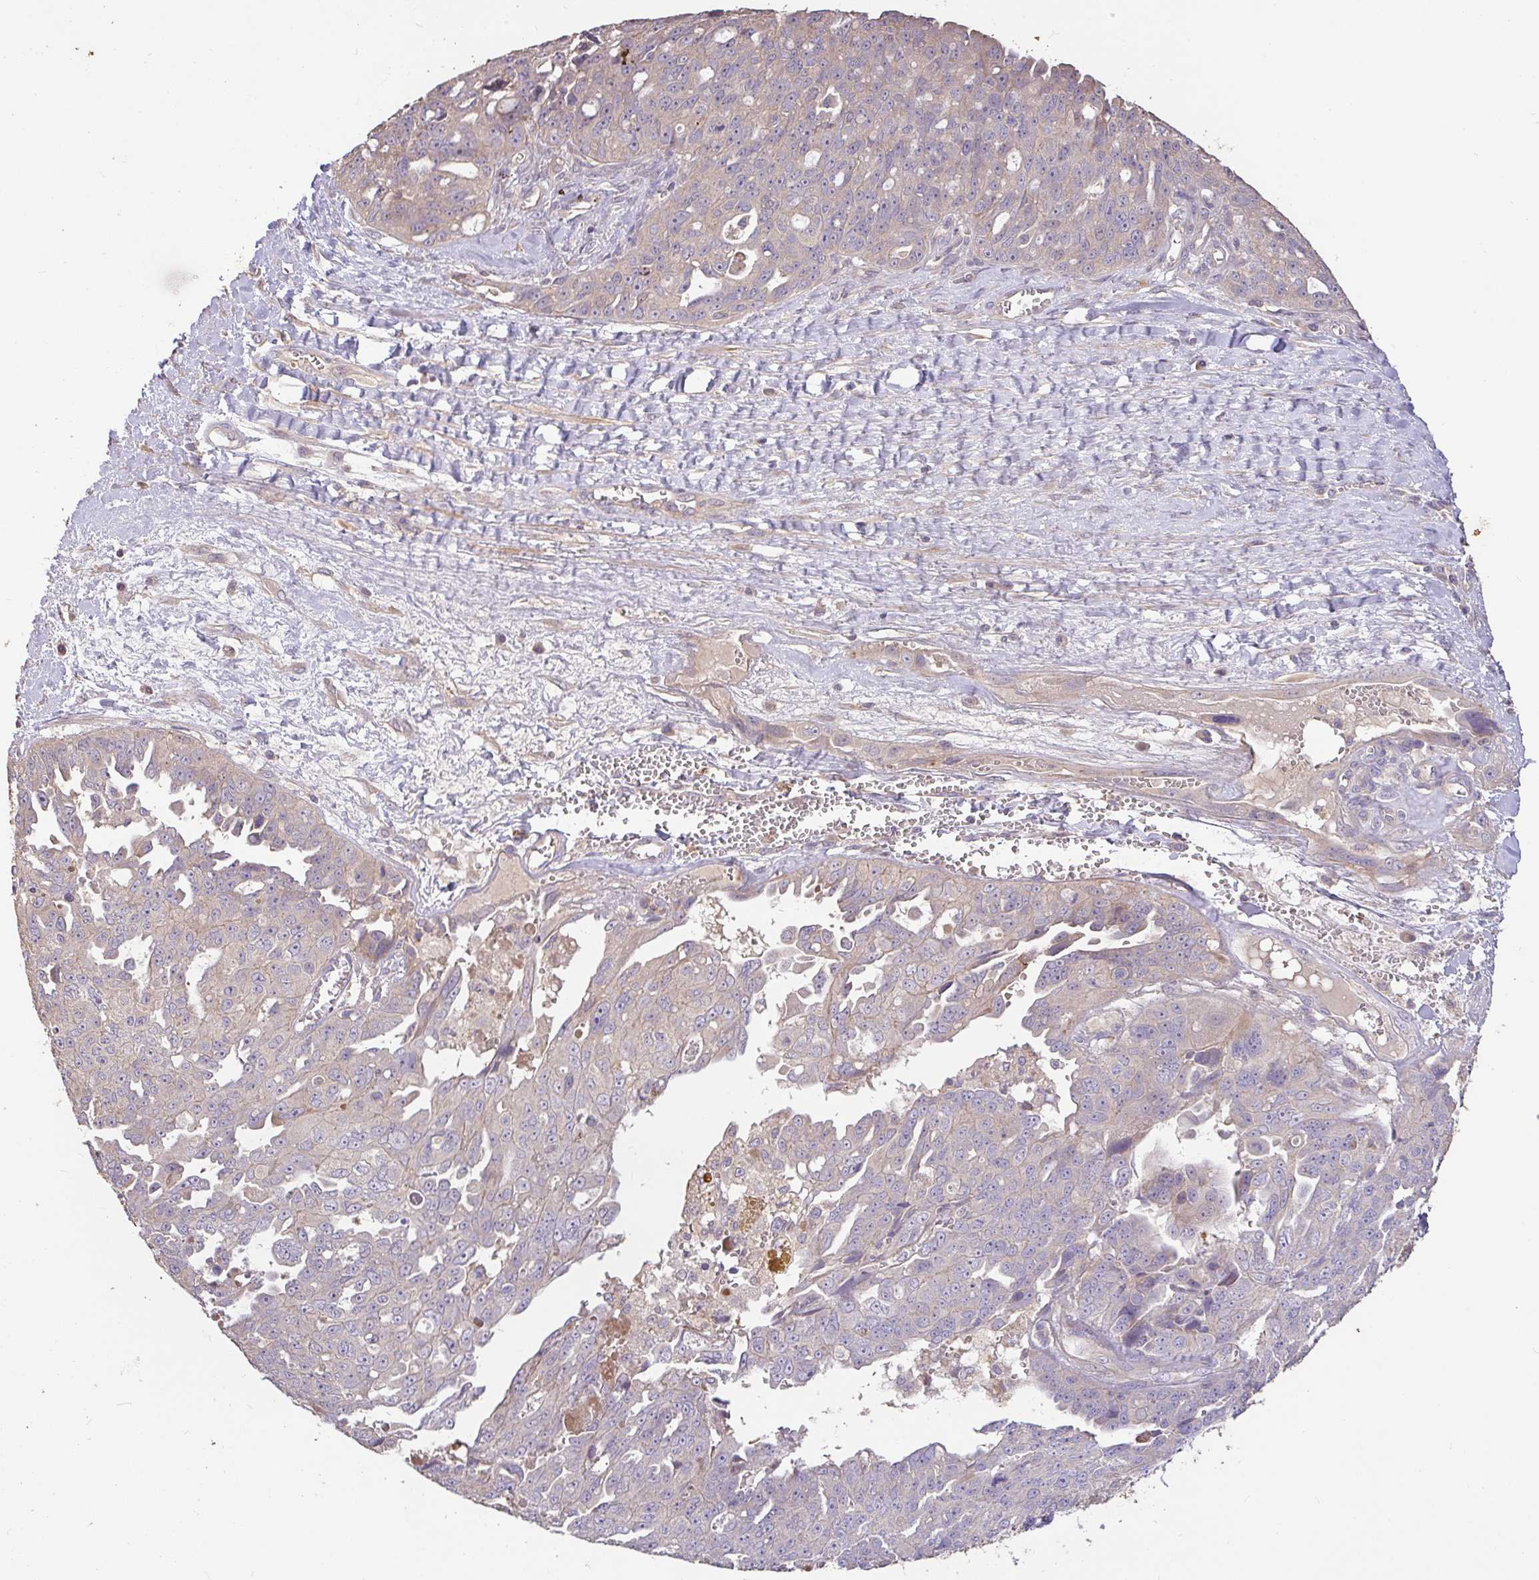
{"staining": {"intensity": "weak", "quantity": "<25%", "location": "cytoplasmic/membranous"}, "tissue": "ovarian cancer", "cell_type": "Tumor cells", "image_type": "cancer", "snomed": [{"axis": "morphology", "description": "Carcinoma, endometroid"}, {"axis": "topography", "description": "Ovary"}], "caption": "Histopathology image shows no protein expression in tumor cells of ovarian cancer (endometroid carcinoma) tissue.", "gene": "FCER1A", "patient": {"sex": "female", "age": 70}}